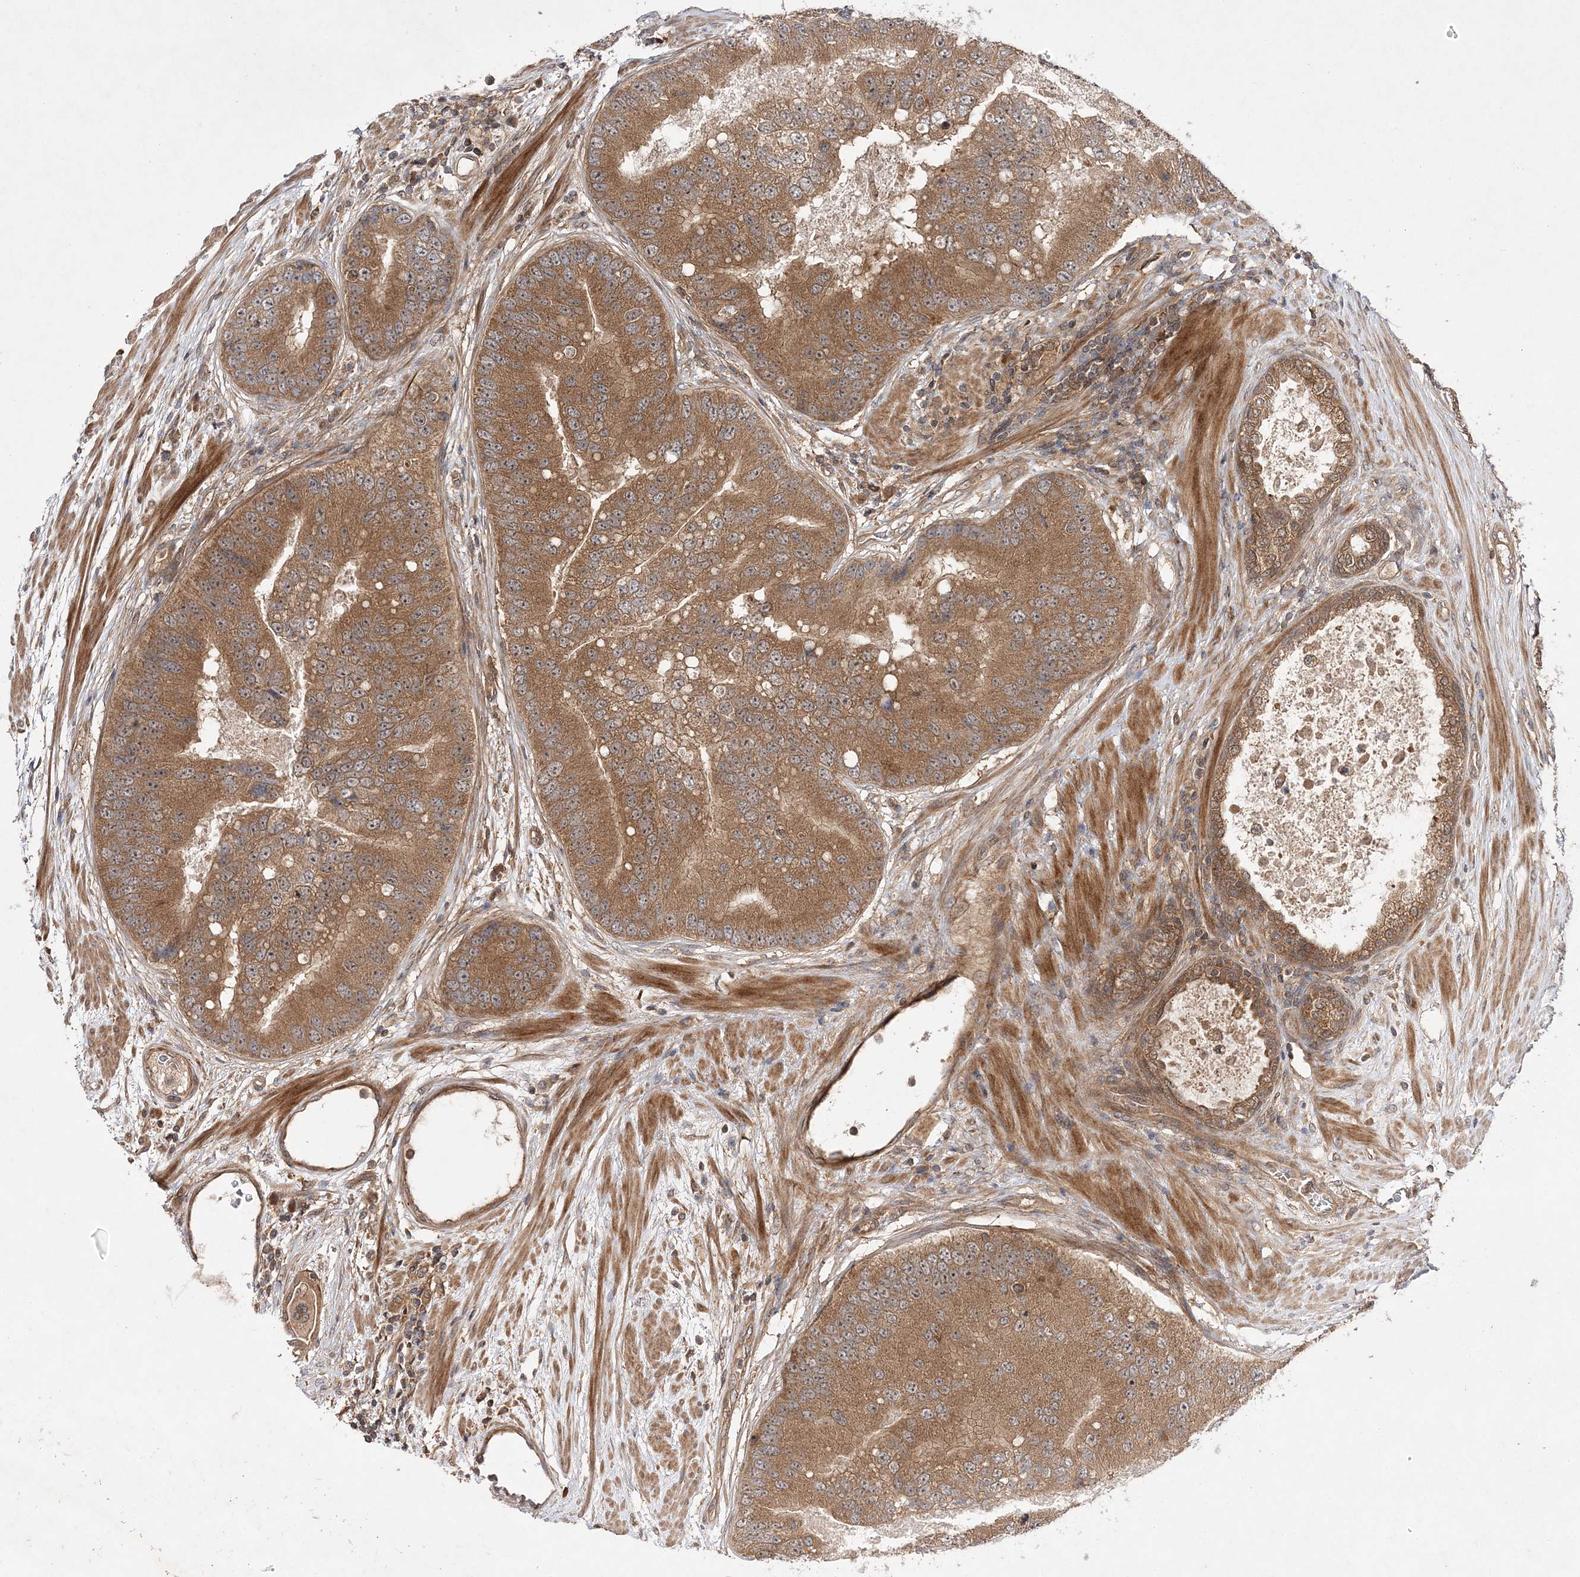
{"staining": {"intensity": "moderate", "quantity": ">75%", "location": "cytoplasmic/membranous"}, "tissue": "prostate cancer", "cell_type": "Tumor cells", "image_type": "cancer", "snomed": [{"axis": "morphology", "description": "Adenocarcinoma, High grade"}, {"axis": "topography", "description": "Prostate"}], "caption": "A histopathology image showing moderate cytoplasmic/membranous positivity in about >75% of tumor cells in prostate cancer (high-grade adenocarcinoma), as visualized by brown immunohistochemical staining.", "gene": "TMEM9B", "patient": {"sex": "male", "age": 70}}